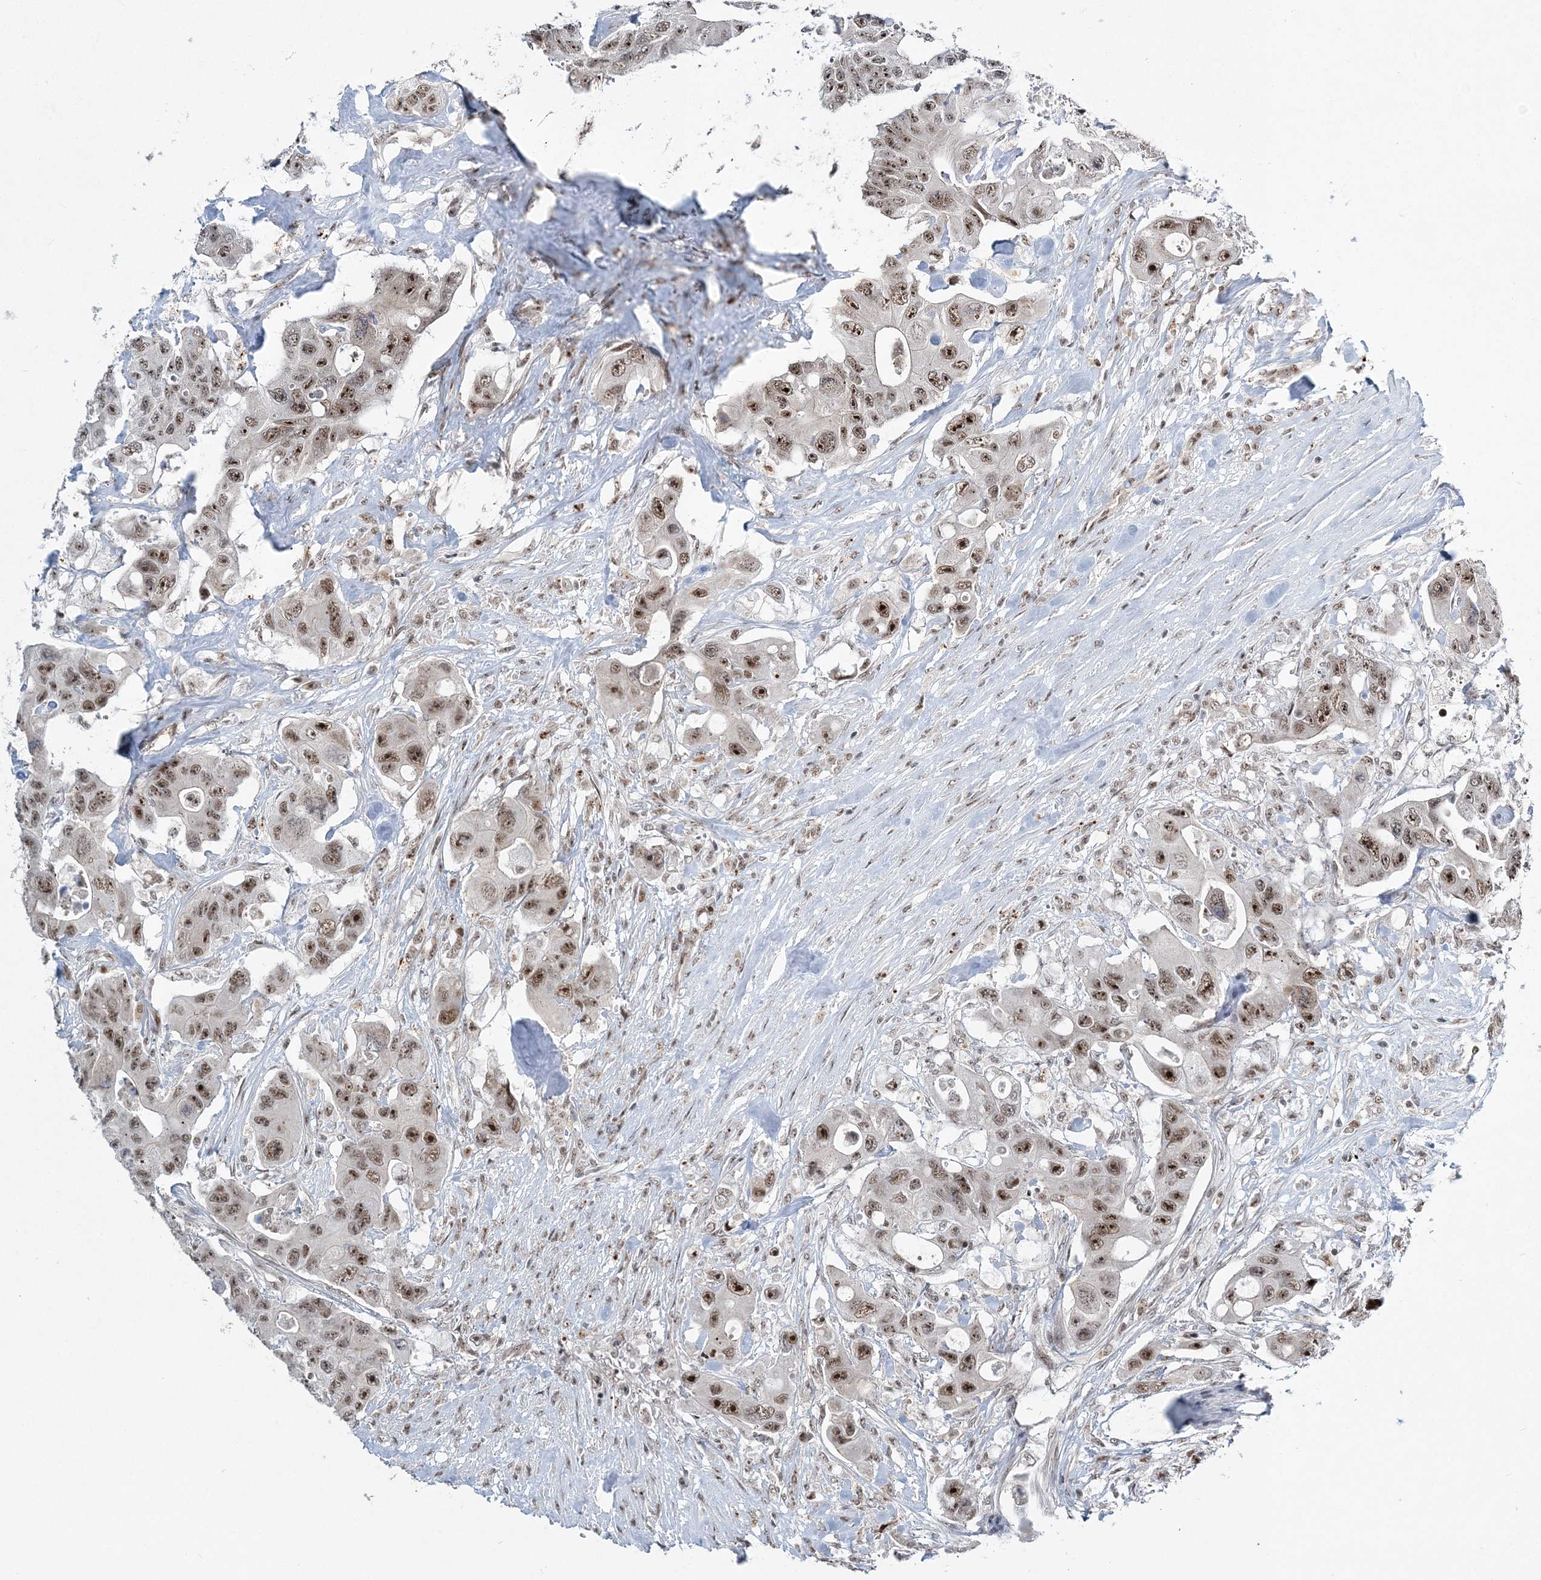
{"staining": {"intensity": "moderate", "quantity": ">75%", "location": "nuclear"}, "tissue": "colorectal cancer", "cell_type": "Tumor cells", "image_type": "cancer", "snomed": [{"axis": "morphology", "description": "Adenocarcinoma, NOS"}, {"axis": "topography", "description": "Colon"}], "caption": "Approximately >75% of tumor cells in human colorectal adenocarcinoma display moderate nuclear protein staining as visualized by brown immunohistochemical staining.", "gene": "CWC22", "patient": {"sex": "female", "age": 46}}